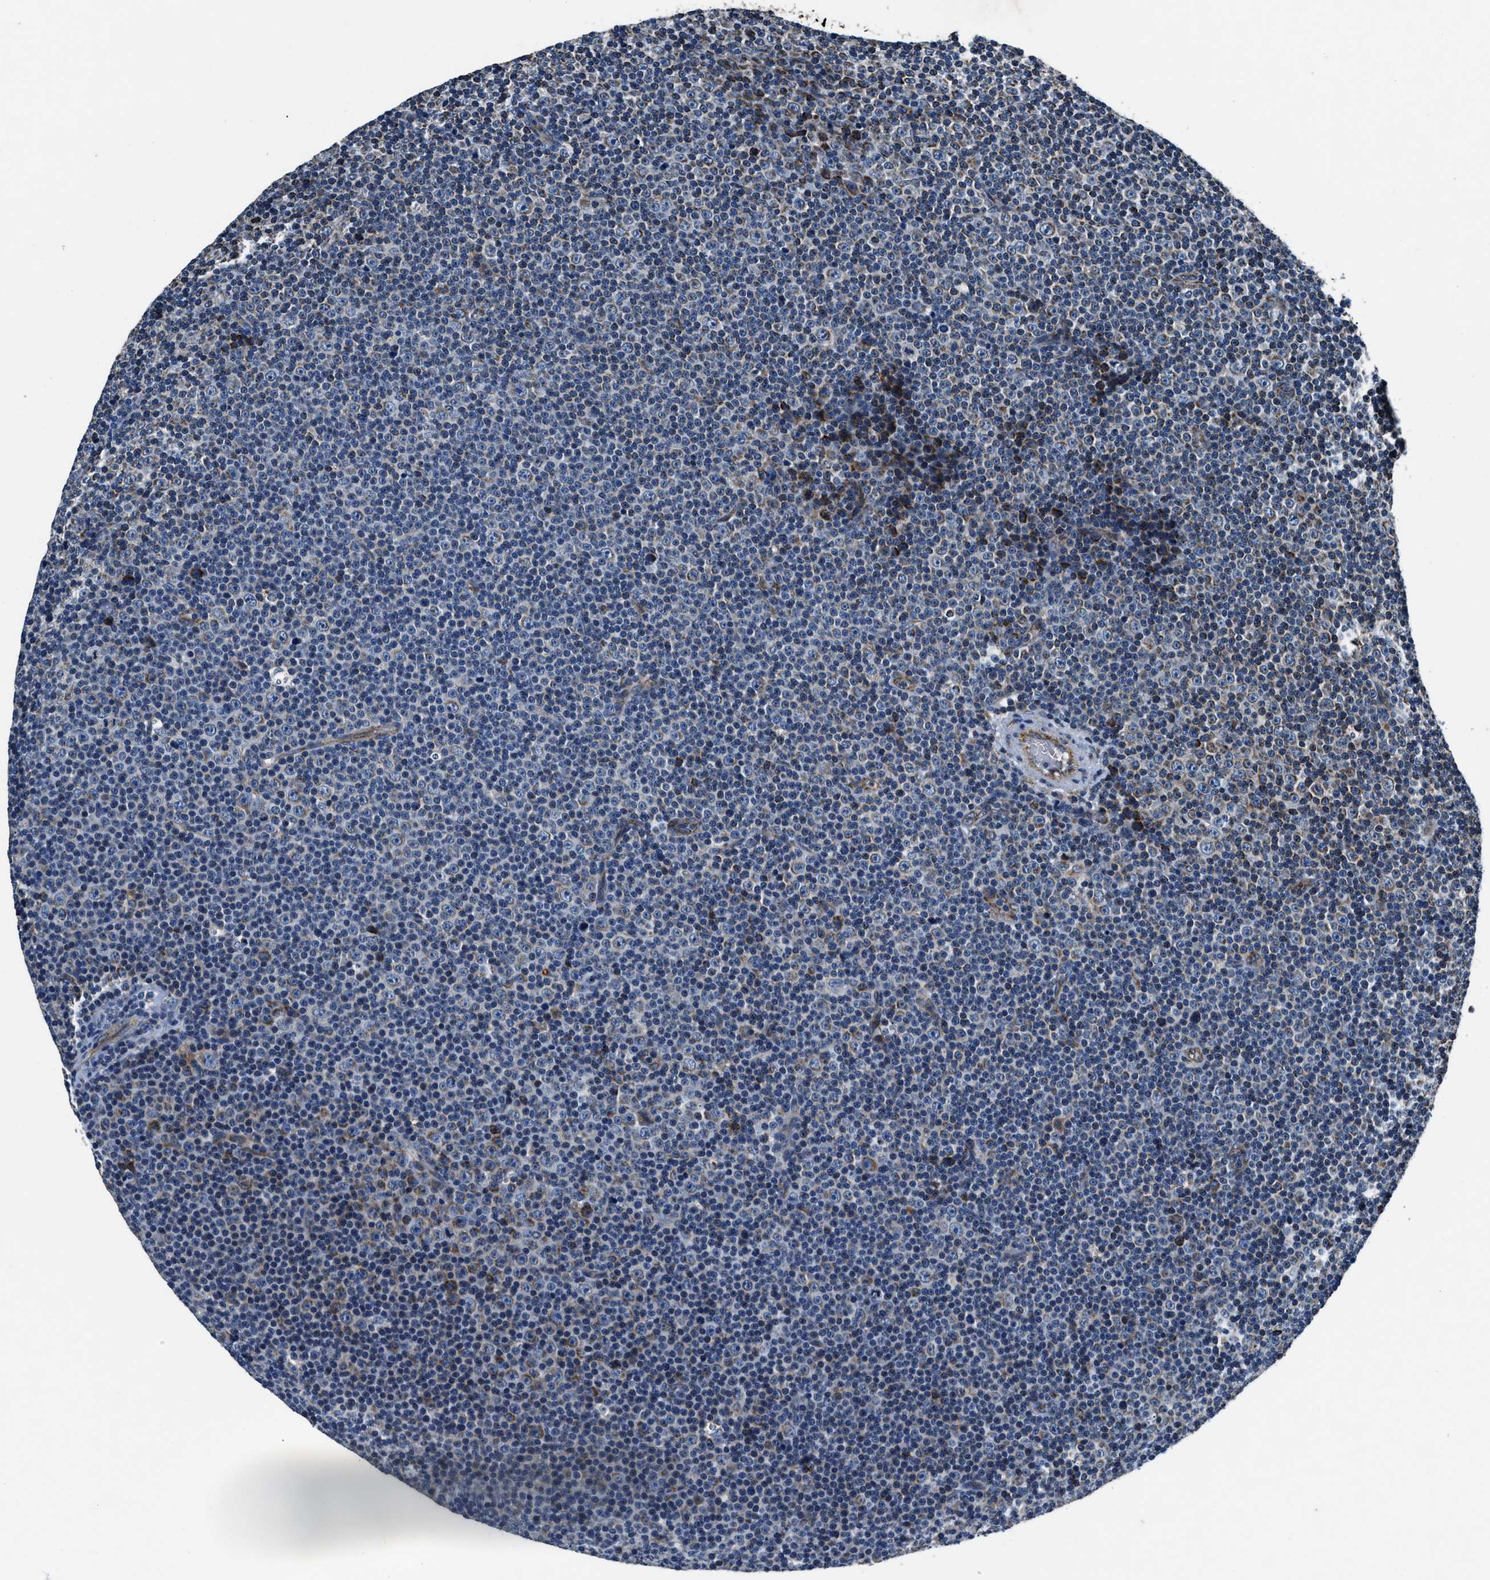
{"staining": {"intensity": "weak", "quantity": "<25%", "location": "cytoplasmic/membranous"}, "tissue": "lymphoma", "cell_type": "Tumor cells", "image_type": "cancer", "snomed": [{"axis": "morphology", "description": "Malignant lymphoma, non-Hodgkin's type, Low grade"}, {"axis": "topography", "description": "Lymph node"}], "caption": "This is an immunohistochemistry (IHC) micrograph of lymphoma. There is no expression in tumor cells.", "gene": "OGDH", "patient": {"sex": "female", "age": 67}}